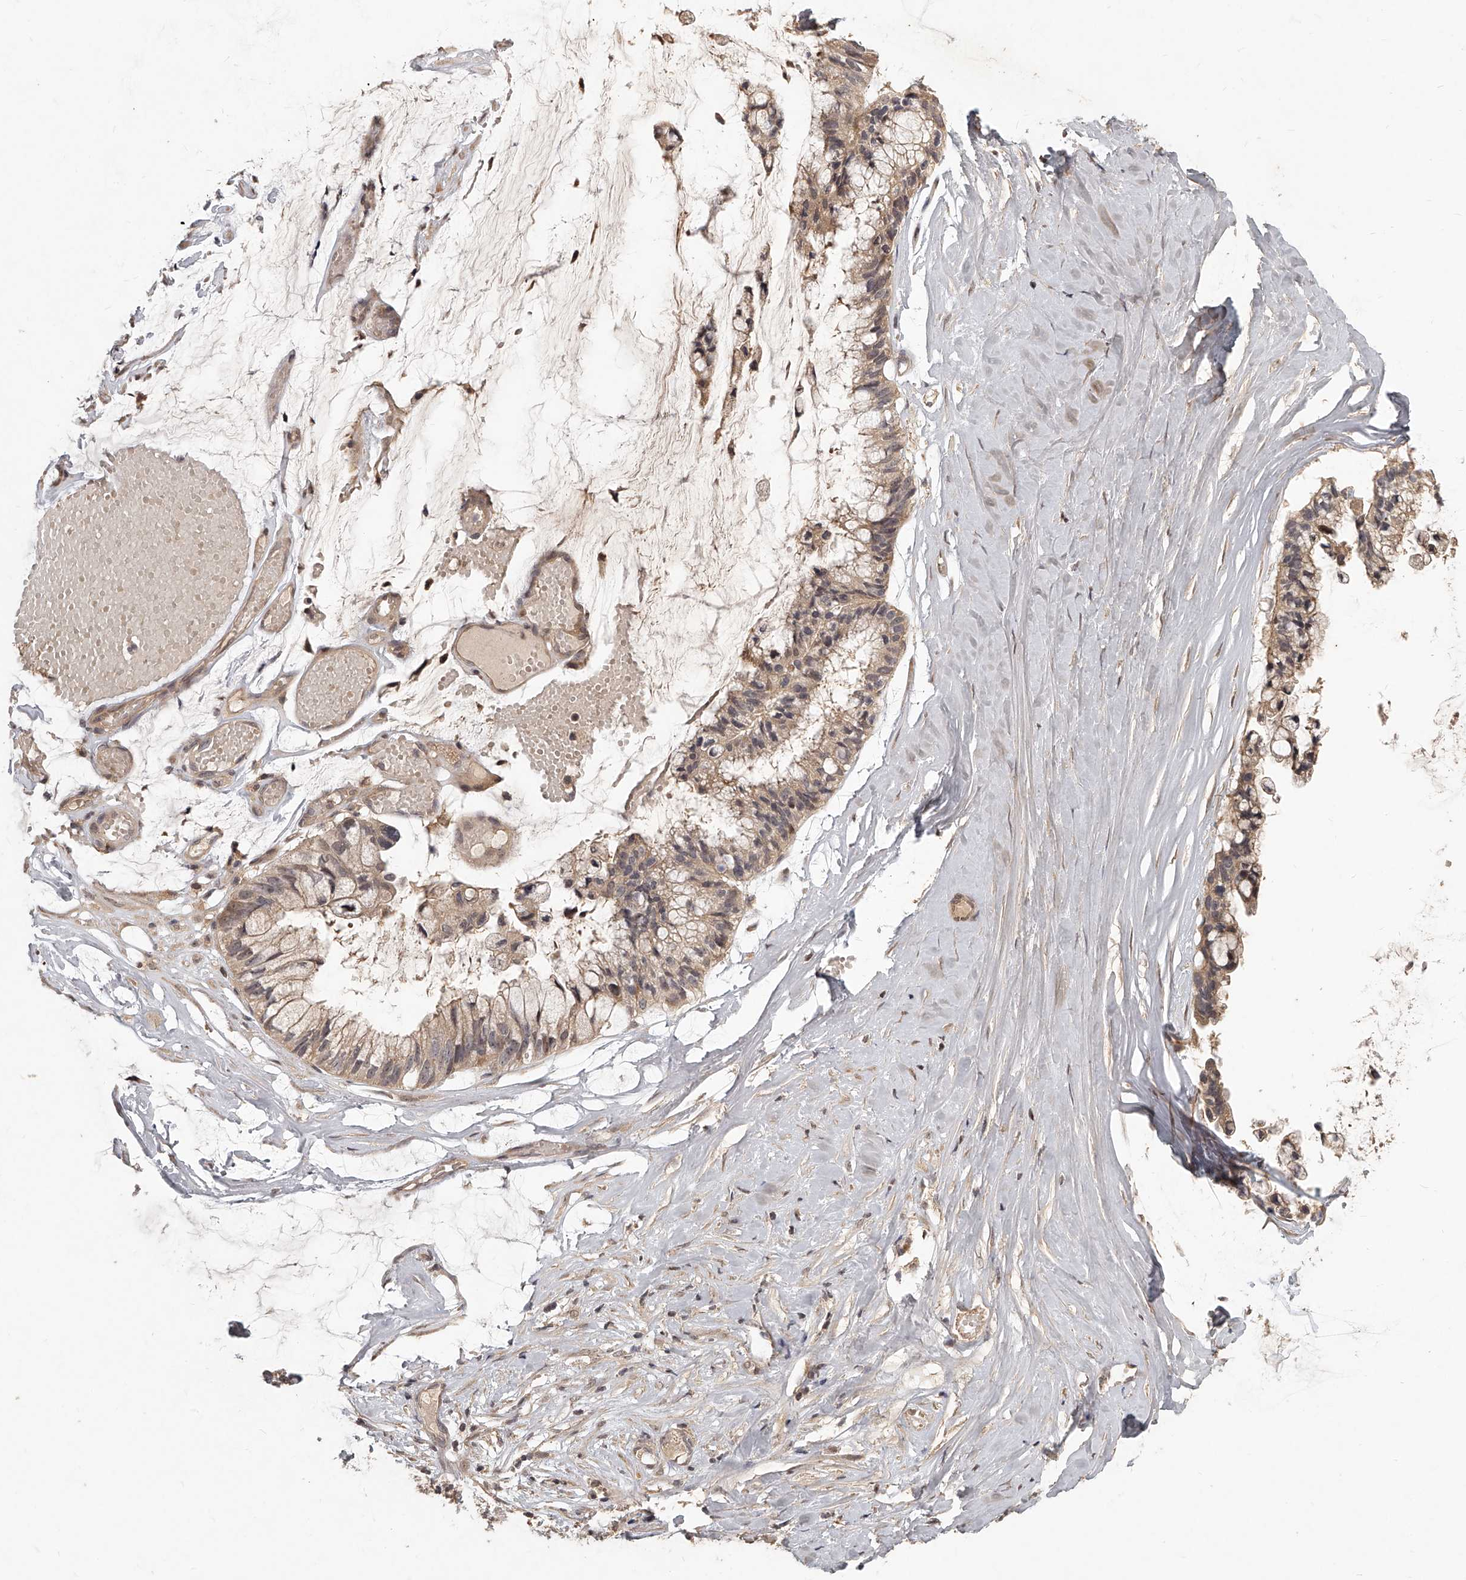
{"staining": {"intensity": "weak", "quantity": ">75%", "location": "cytoplasmic/membranous"}, "tissue": "ovarian cancer", "cell_type": "Tumor cells", "image_type": "cancer", "snomed": [{"axis": "morphology", "description": "Cystadenocarcinoma, mucinous, NOS"}, {"axis": "topography", "description": "Ovary"}], "caption": "The image reveals immunohistochemical staining of ovarian mucinous cystadenocarcinoma. There is weak cytoplasmic/membranous expression is identified in approximately >75% of tumor cells. (Brightfield microscopy of DAB IHC at high magnification).", "gene": "SLC37A1", "patient": {"sex": "female", "age": 39}}